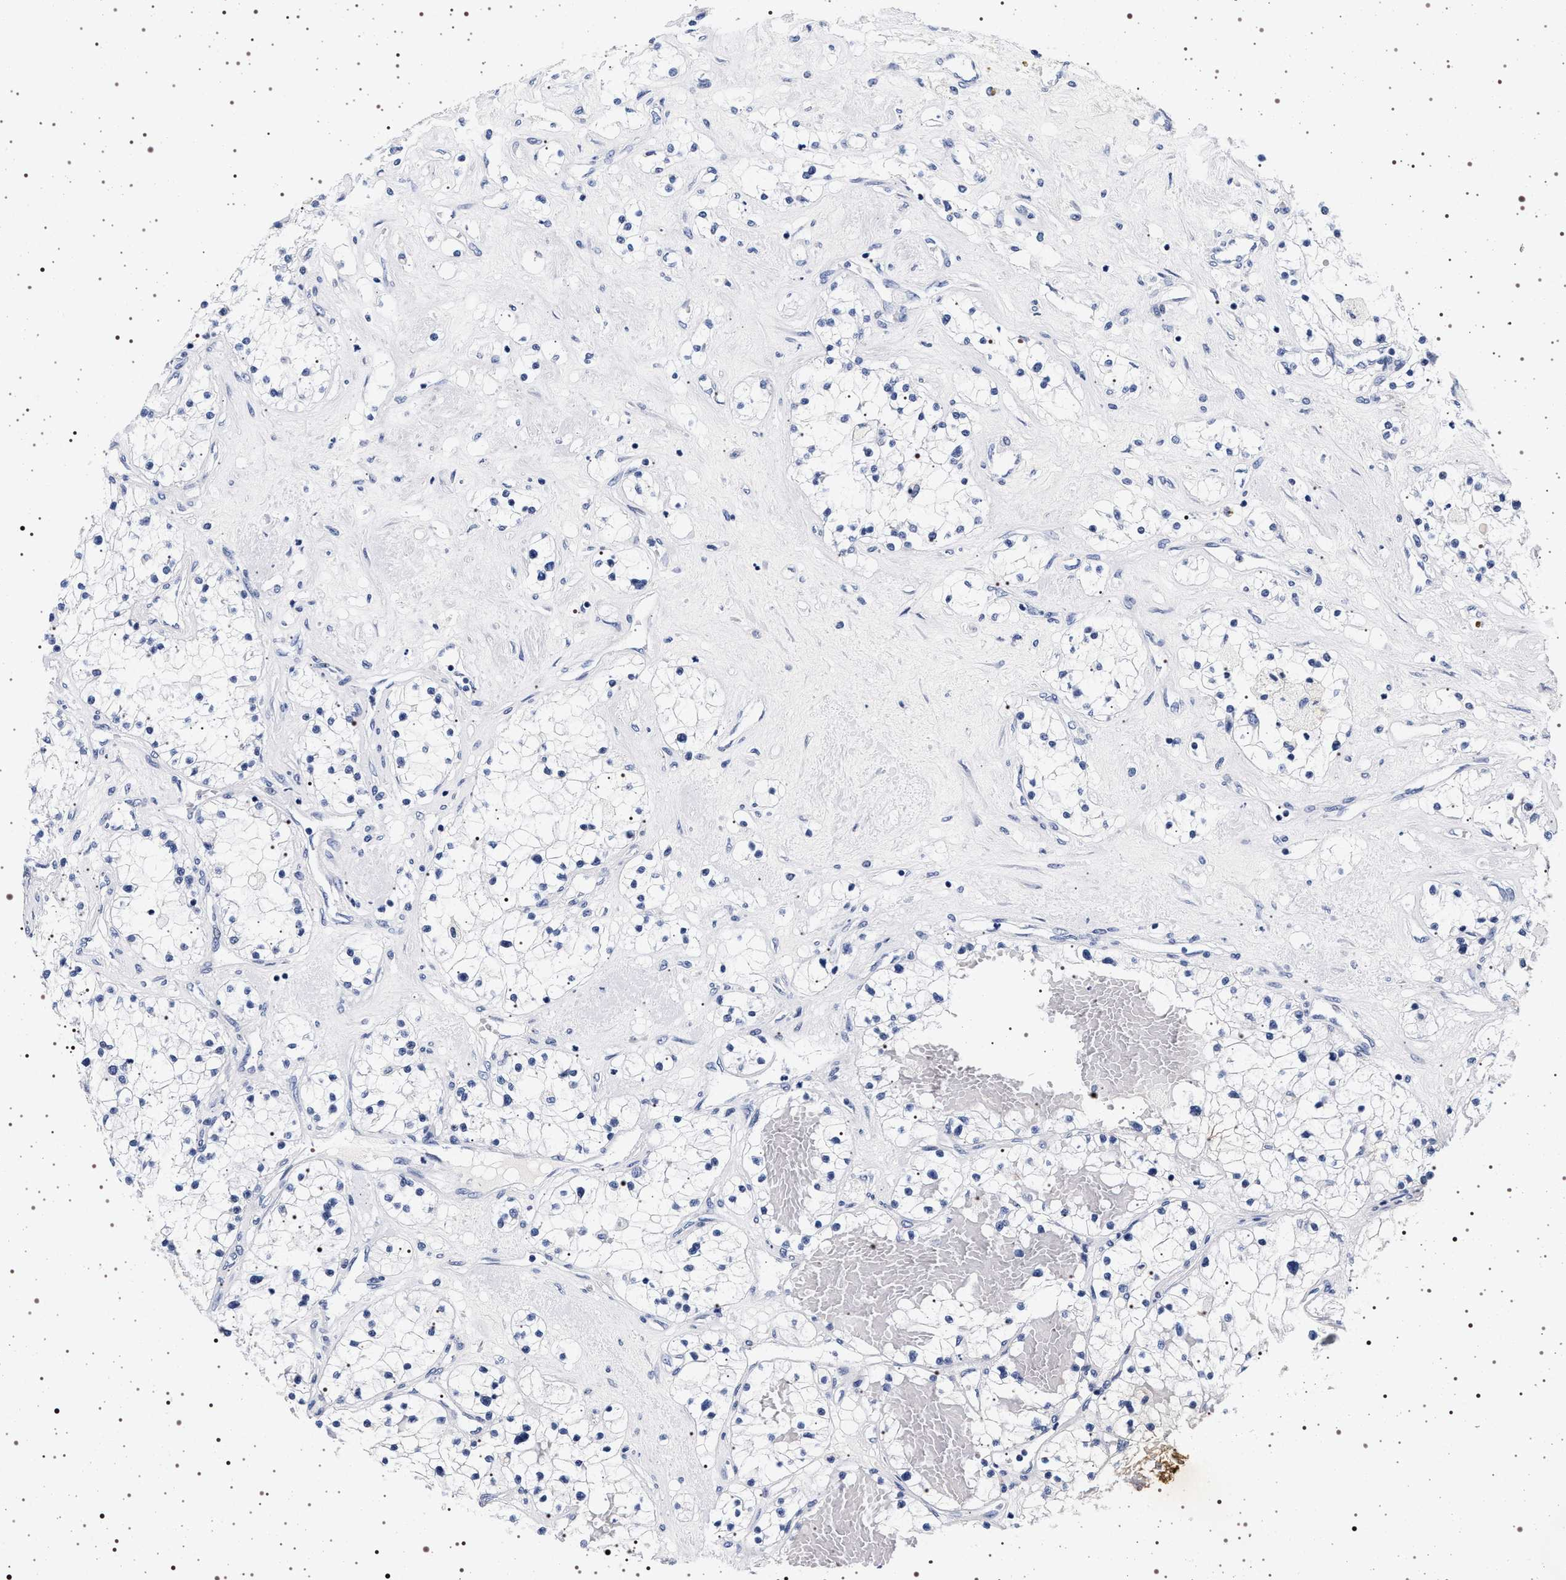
{"staining": {"intensity": "negative", "quantity": "none", "location": "none"}, "tissue": "renal cancer", "cell_type": "Tumor cells", "image_type": "cancer", "snomed": [{"axis": "morphology", "description": "Adenocarcinoma, NOS"}, {"axis": "topography", "description": "Kidney"}], "caption": "Immunohistochemistry micrograph of neoplastic tissue: renal adenocarcinoma stained with DAB displays no significant protein expression in tumor cells.", "gene": "MAPK10", "patient": {"sex": "male", "age": 68}}